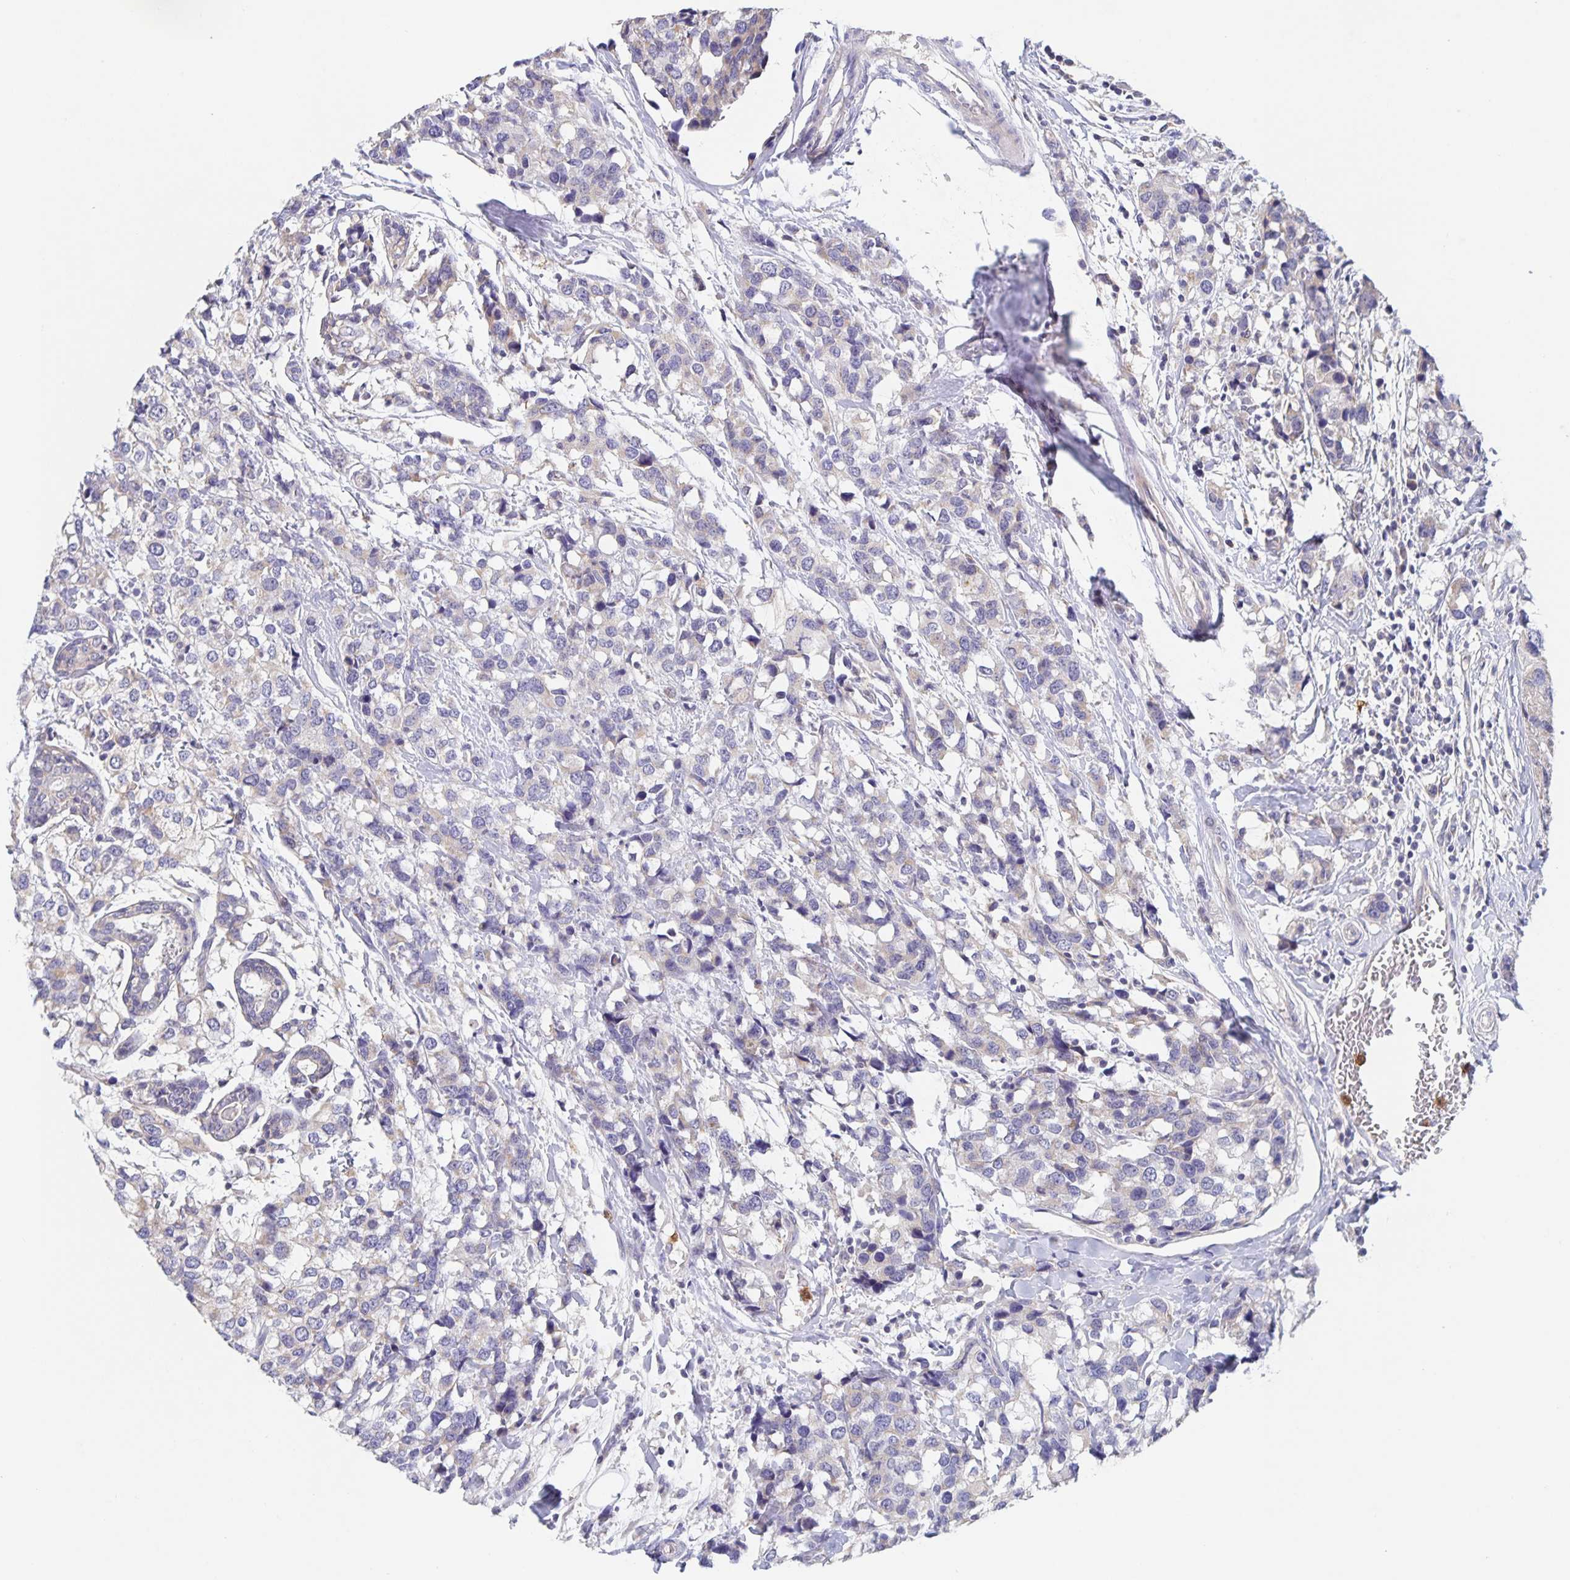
{"staining": {"intensity": "weak", "quantity": "<25%", "location": "cytoplasmic/membranous"}, "tissue": "breast cancer", "cell_type": "Tumor cells", "image_type": "cancer", "snomed": [{"axis": "morphology", "description": "Lobular carcinoma"}, {"axis": "topography", "description": "Breast"}], "caption": "The photomicrograph reveals no significant positivity in tumor cells of breast lobular carcinoma. (Brightfield microscopy of DAB IHC at high magnification).", "gene": "CDC42BPG", "patient": {"sex": "female", "age": 59}}